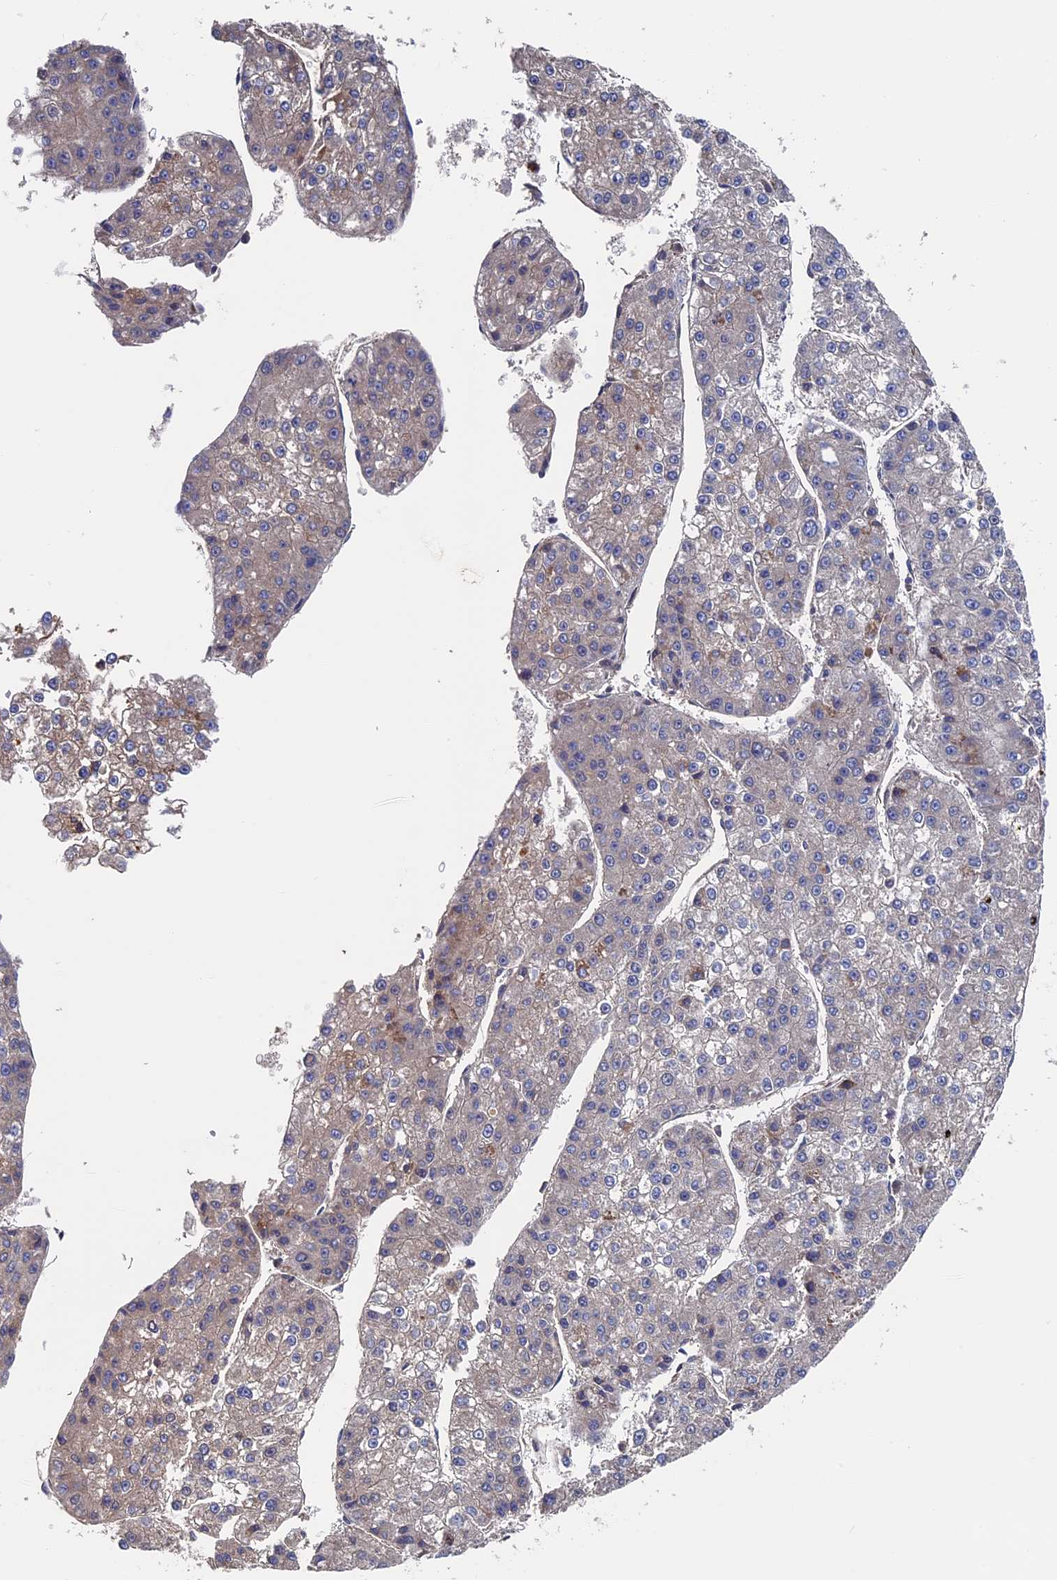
{"staining": {"intensity": "weak", "quantity": "<25%", "location": "cytoplasmic/membranous"}, "tissue": "liver cancer", "cell_type": "Tumor cells", "image_type": "cancer", "snomed": [{"axis": "morphology", "description": "Carcinoma, Hepatocellular, NOS"}, {"axis": "topography", "description": "Liver"}], "caption": "An immunohistochemistry (IHC) photomicrograph of liver hepatocellular carcinoma is shown. There is no staining in tumor cells of liver hepatocellular carcinoma.", "gene": "RPUSD1", "patient": {"sex": "female", "age": 73}}